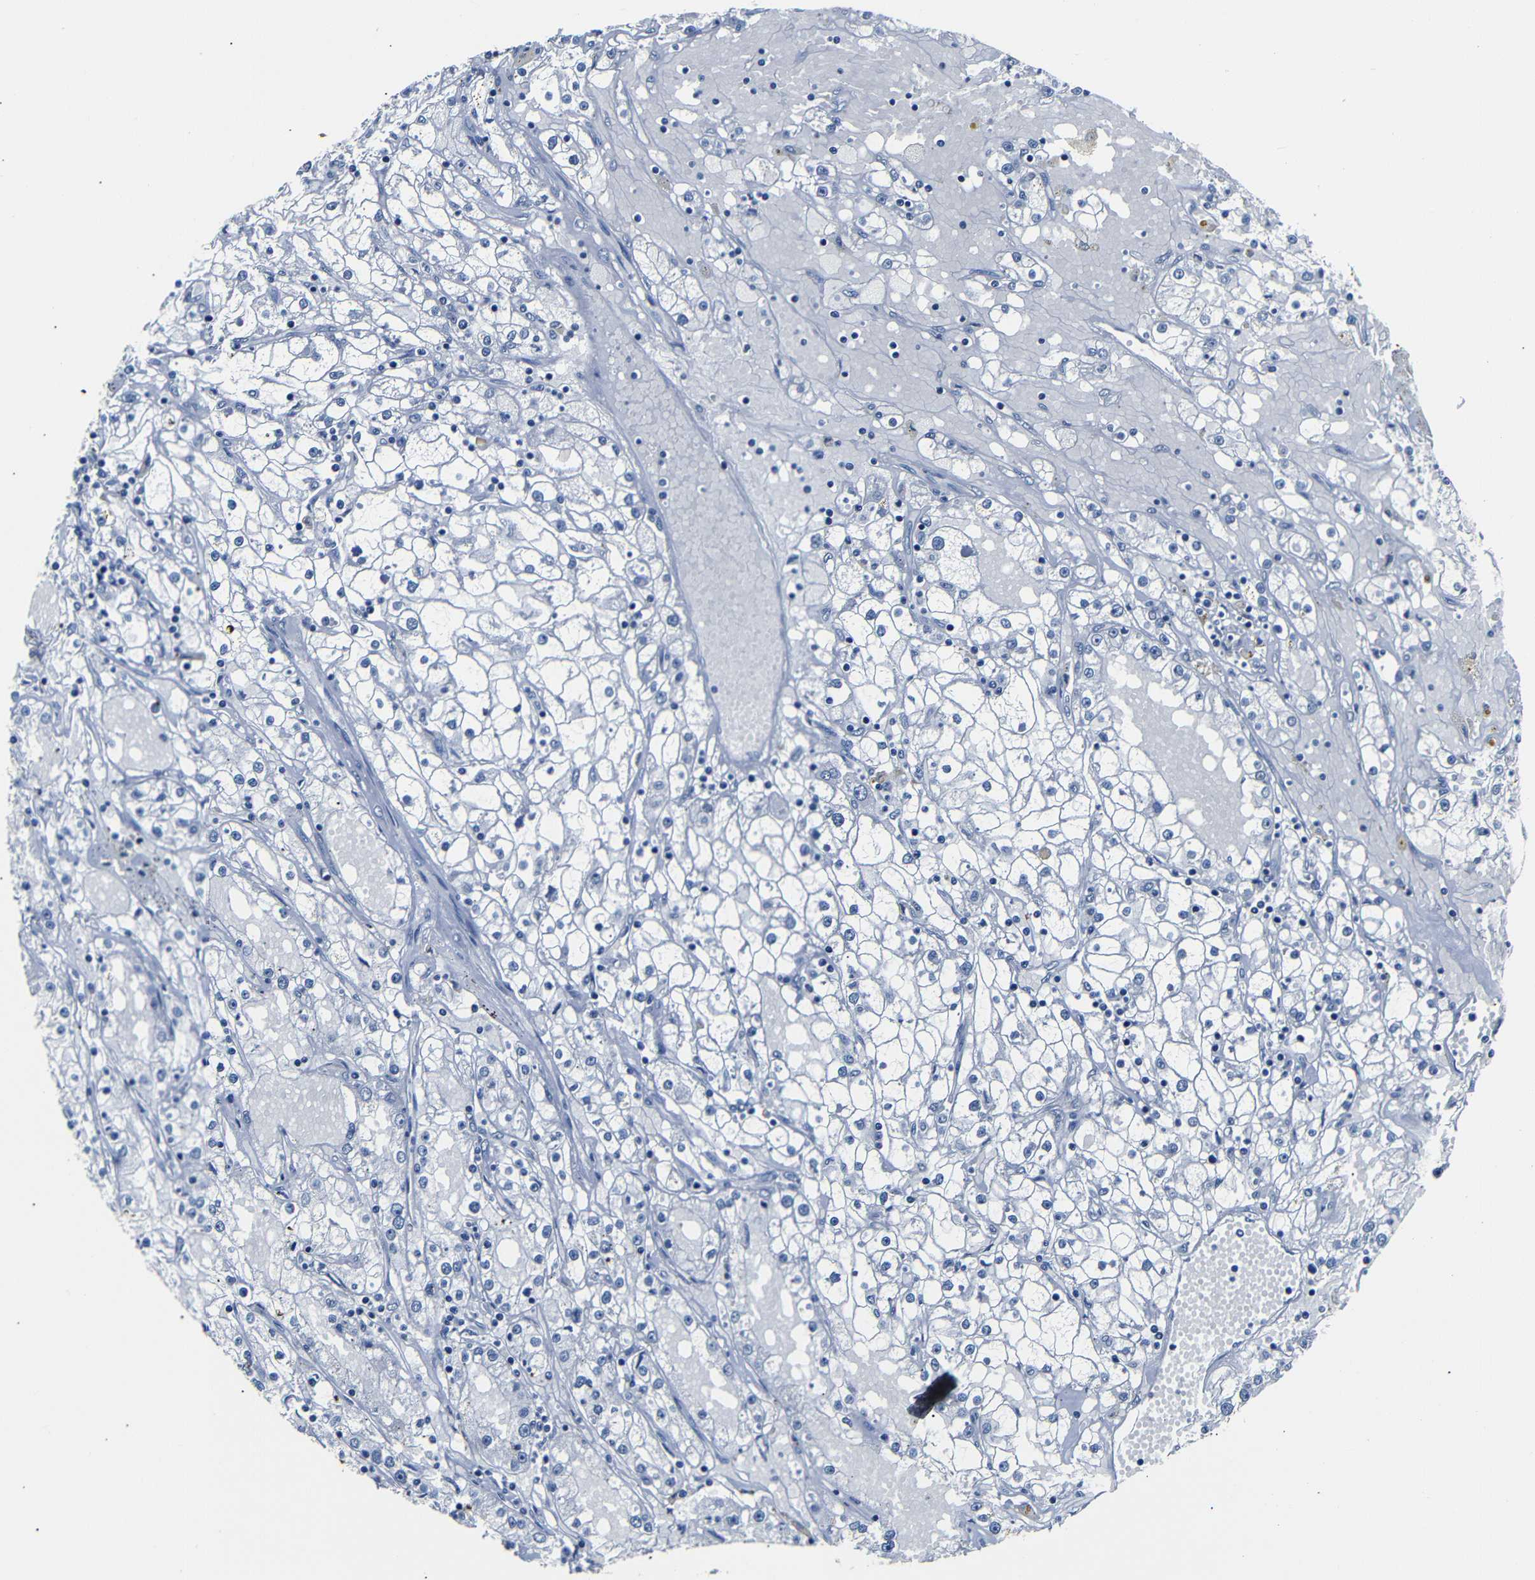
{"staining": {"intensity": "negative", "quantity": "none", "location": "none"}, "tissue": "renal cancer", "cell_type": "Tumor cells", "image_type": "cancer", "snomed": [{"axis": "morphology", "description": "Adenocarcinoma, NOS"}, {"axis": "topography", "description": "Kidney"}], "caption": "Immunohistochemistry (IHC) micrograph of neoplastic tissue: renal adenocarcinoma stained with DAB shows no significant protein expression in tumor cells. (DAB immunohistochemistry visualized using brightfield microscopy, high magnification).", "gene": "GAP43", "patient": {"sex": "male", "age": 56}}